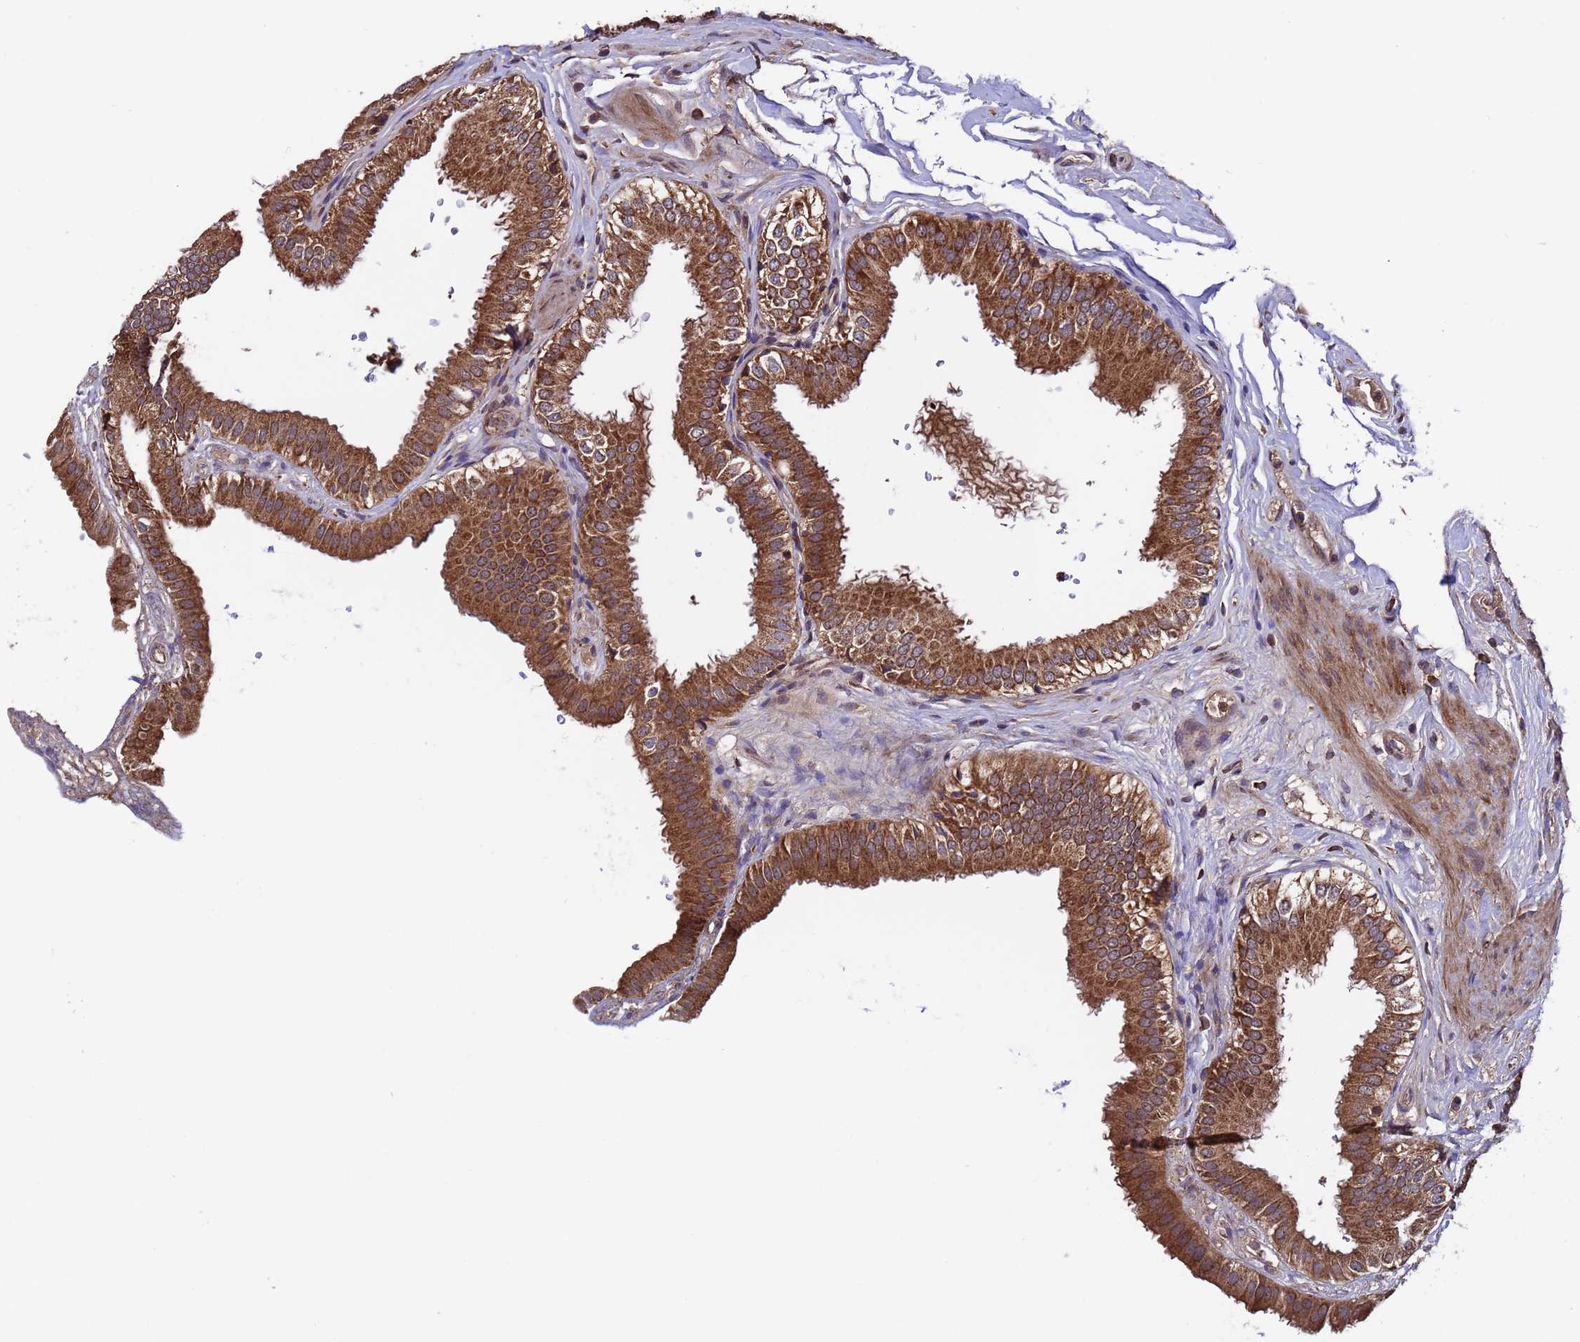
{"staining": {"intensity": "strong", "quantity": ">75%", "location": "cytoplasmic/membranous"}, "tissue": "gallbladder", "cell_type": "Glandular cells", "image_type": "normal", "snomed": [{"axis": "morphology", "description": "Normal tissue, NOS"}, {"axis": "topography", "description": "Gallbladder"}], "caption": "Glandular cells show strong cytoplasmic/membranous staining in about >75% of cells in normal gallbladder. (Stains: DAB (3,3'-diaminobenzidine) in brown, nuclei in blue, Microscopy: brightfield microscopy at high magnification).", "gene": "TSR3", "patient": {"sex": "female", "age": 61}}